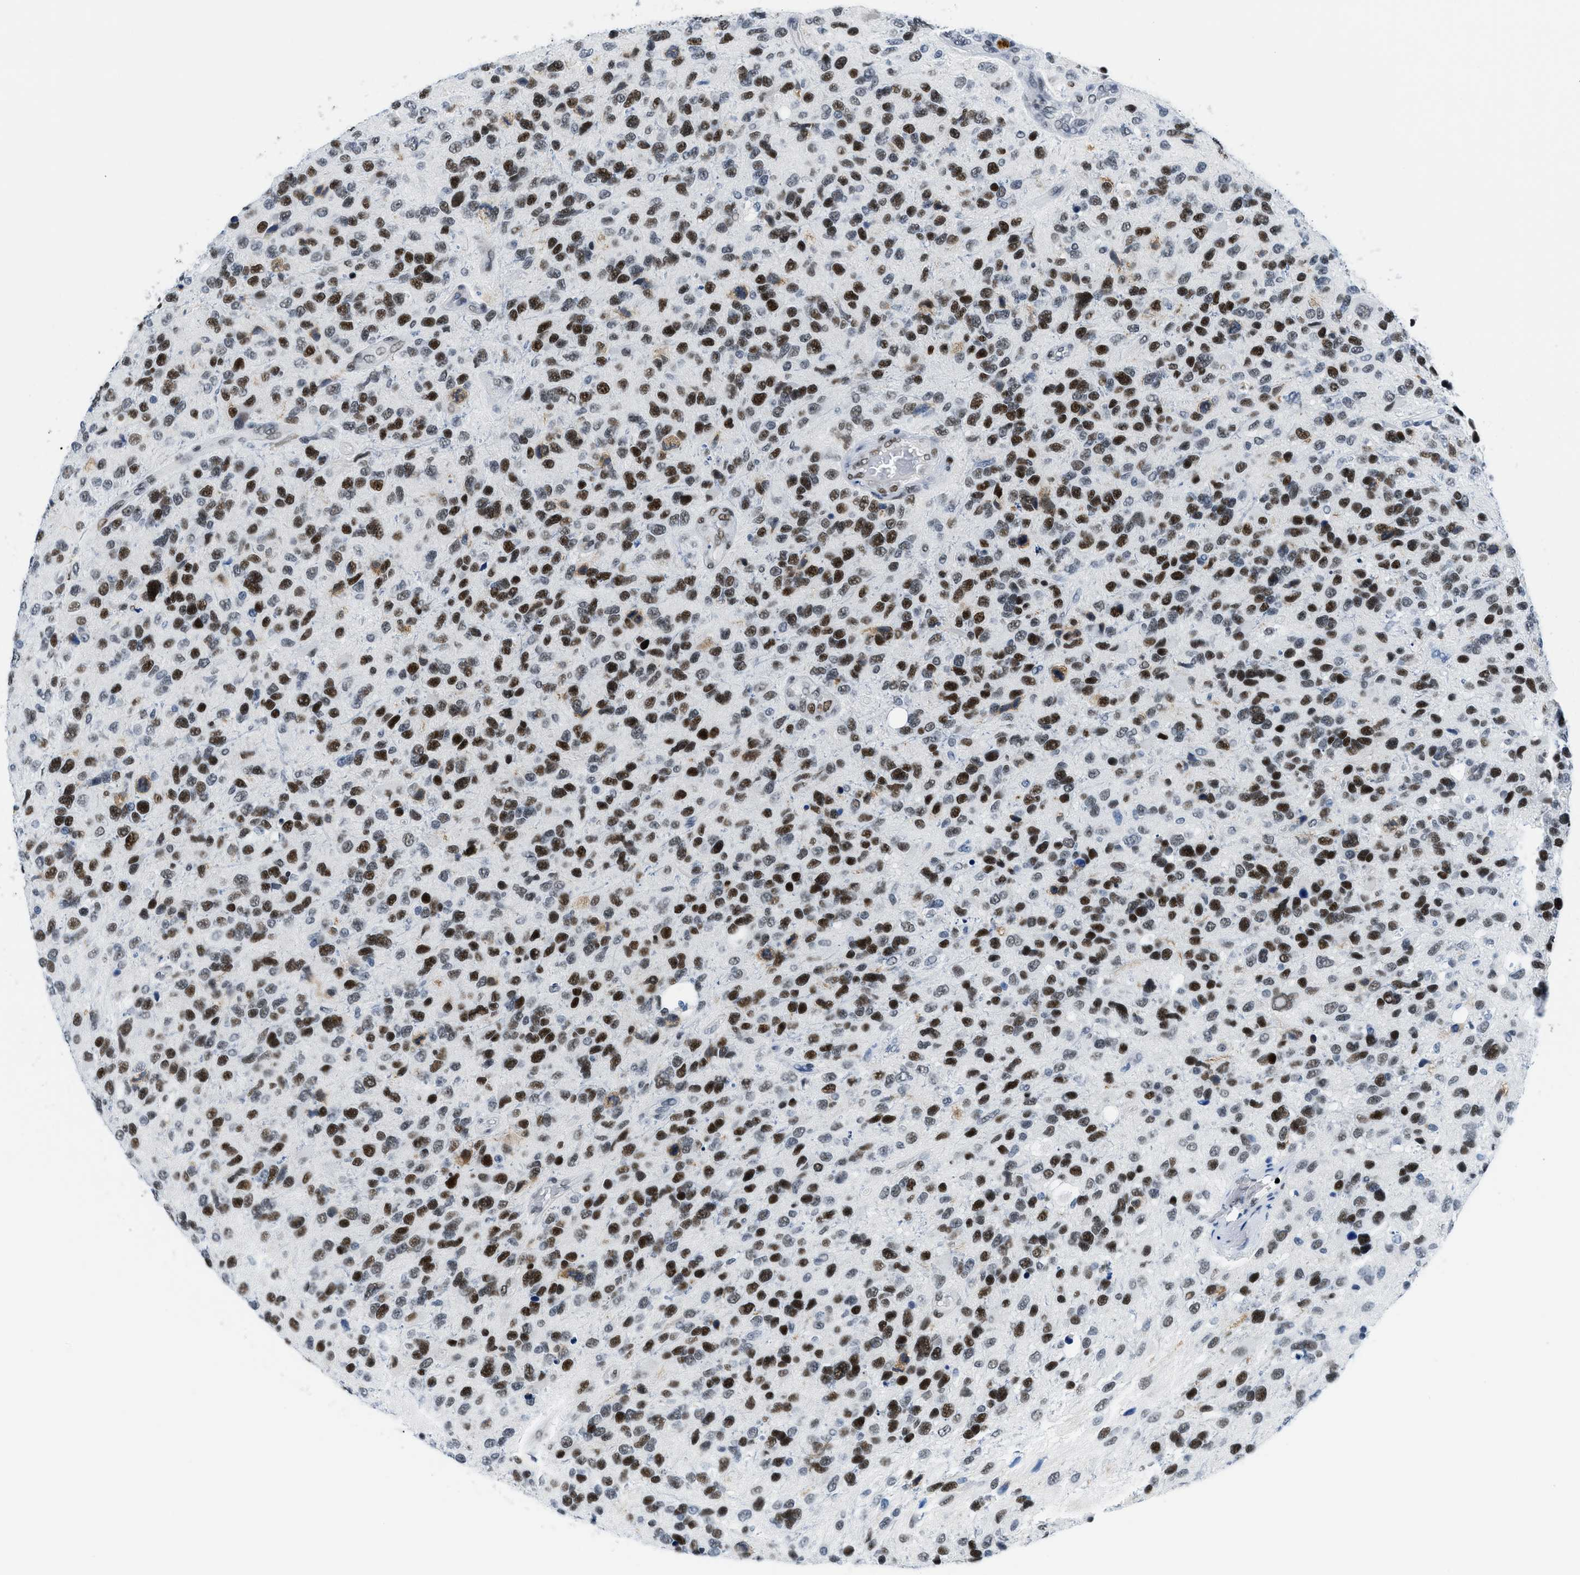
{"staining": {"intensity": "strong", "quantity": ">75%", "location": "nuclear"}, "tissue": "glioma", "cell_type": "Tumor cells", "image_type": "cancer", "snomed": [{"axis": "morphology", "description": "Glioma, malignant, High grade"}, {"axis": "topography", "description": "Brain"}], "caption": "Immunohistochemical staining of human malignant glioma (high-grade) displays high levels of strong nuclear expression in about >75% of tumor cells. The staining is performed using DAB (3,3'-diaminobenzidine) brown chromogen to label protein expression. The nuclei are counter-stained blue using hematoxylin.", "gene": "SMARCAD1", "patient": {"sex": "female", "age": 58}}